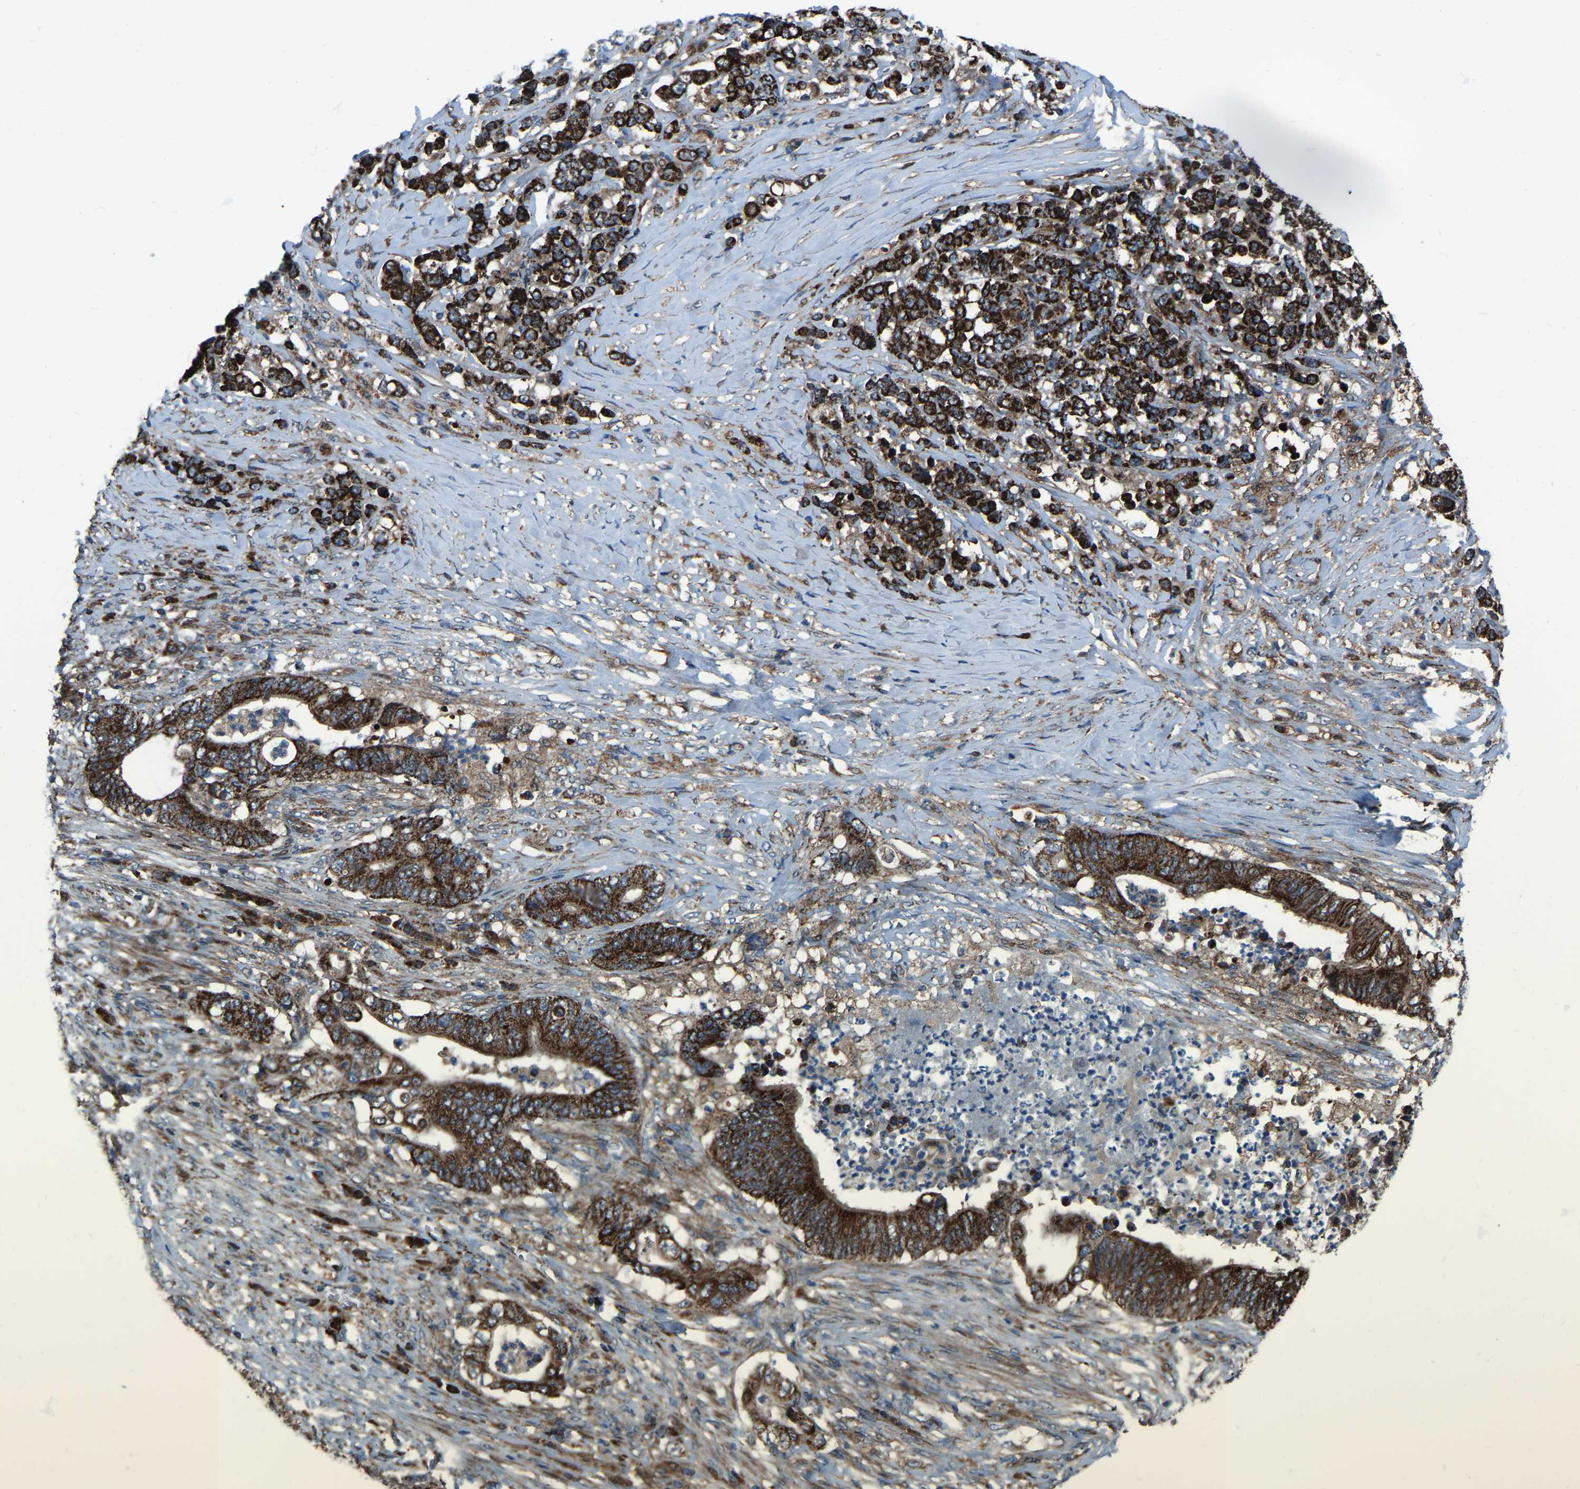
{"staining": {"intensity": "strong", "quantity": ">75%", "location": "cytoplasmic/membranous"}, "tissue": "stomach cancer", "cell_type": "Tumor cells", "image_type": "cancer", "snomed": [{"axis": "morphology", "description": "Adenocarcinoma, NOS"}, {"axis": "topography", "description": "Stomach"}], "caption": "Human stomach adenocarcinoma stained for a protein (brown) reveals strong cytoplasmic/membranous positive expression in about >75% of tumor cells.", "gene": "AKR1A1", "patient": {"sex": "female", "age": 73}}